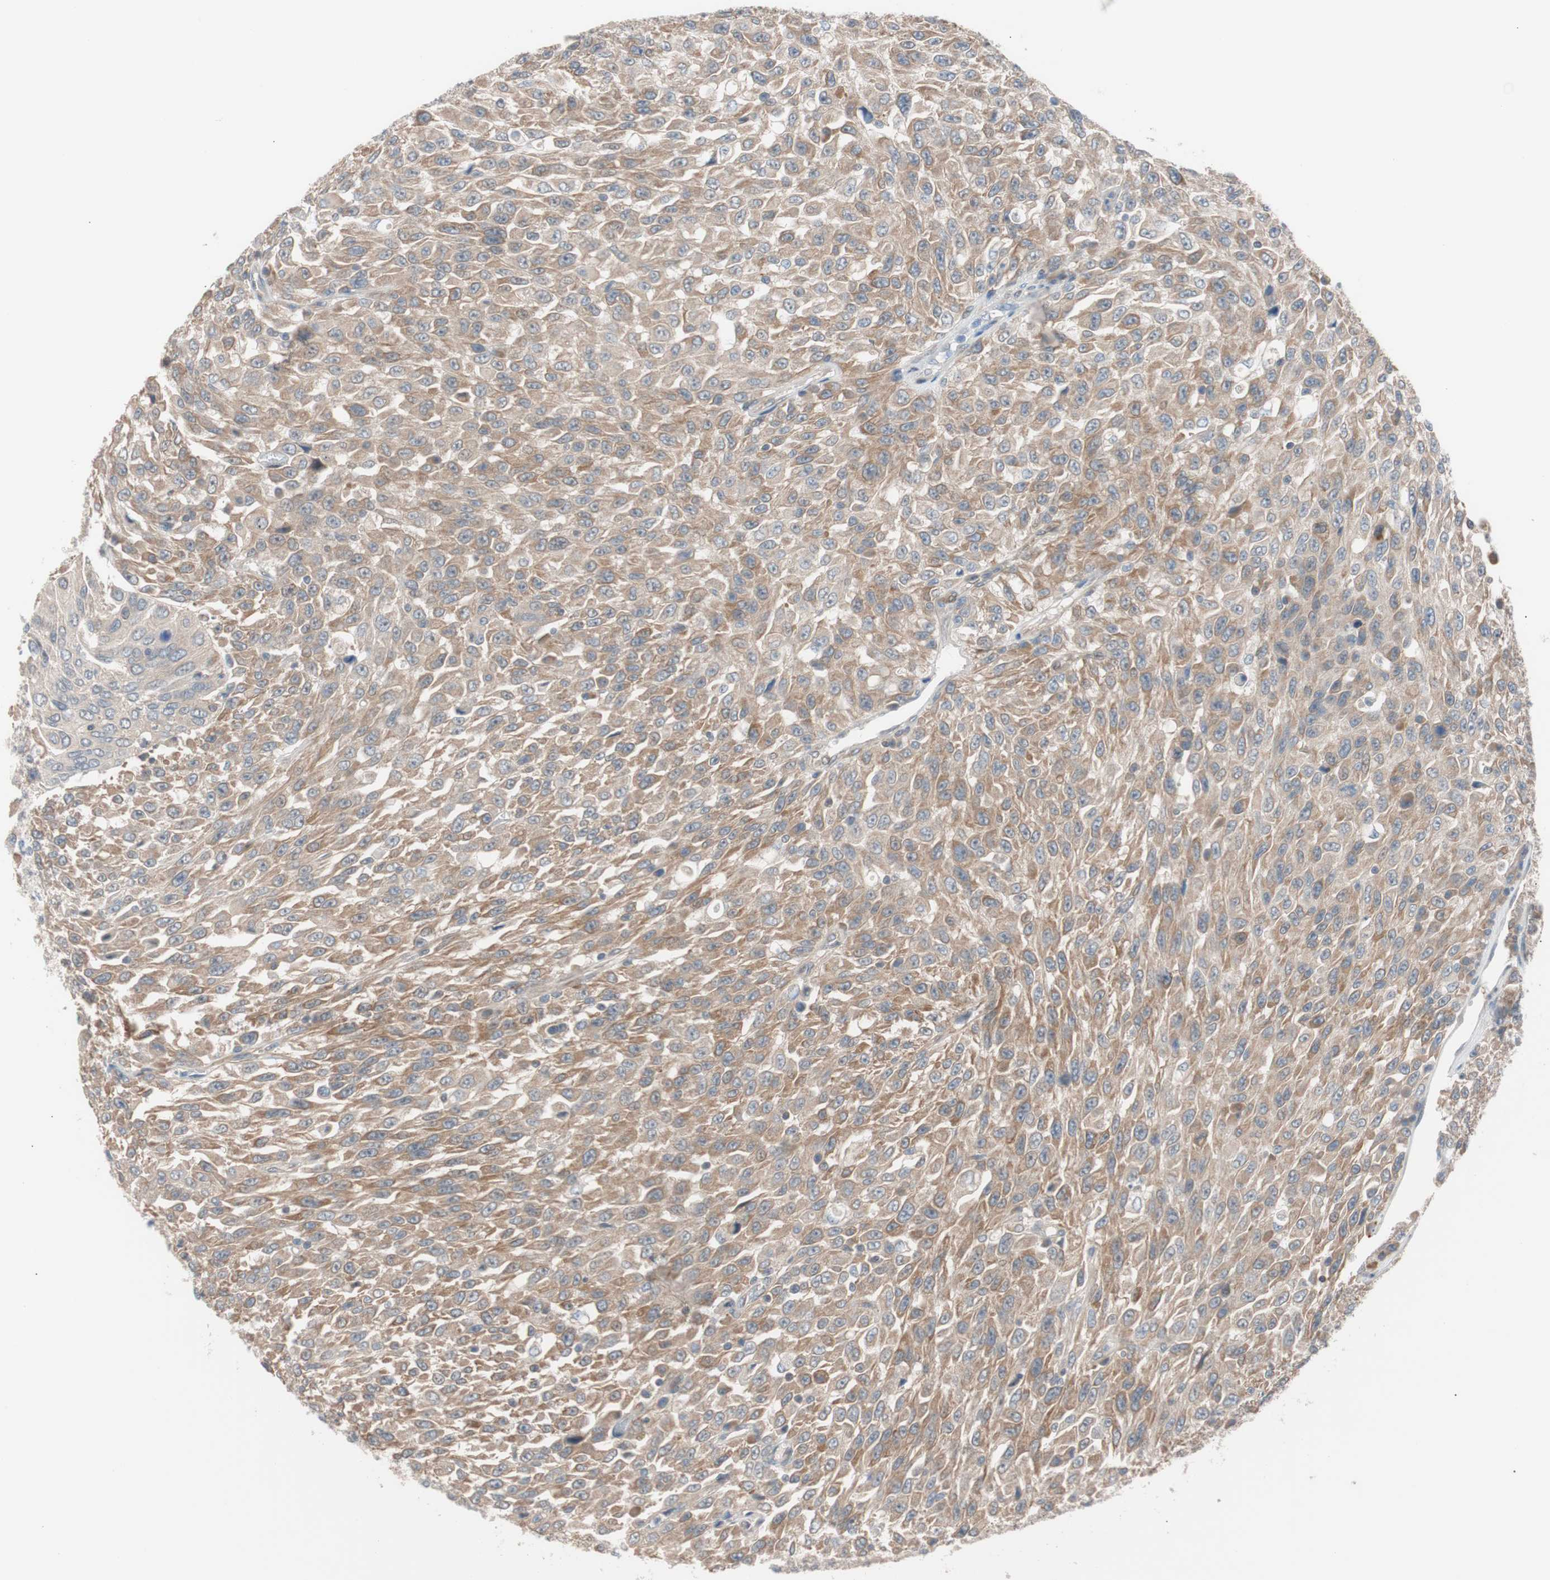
{"staining": {"intensity": "strong", "quantity": ">75%", "location": "cytoplasmic/membranous"}, "tissue": "urothelial cancer", "cell_type": "Tumor cells", "image_type": "cancer", "snomed": [{"axis": "morphology", "description": "Urothelial carcinoma, High grade"}, {"axis": "topography", "description": "Urinary bladder"}], "caption": "Strong cytoplasmic/membranous protein staining is appreciated in approximately >75% of tumor cells in urothelial cancer. (brown staining indicates protein expression, while blue staining denotes nuclei).", "gene": "SMG1", "patient": {"sex": "male", "age": 66}}